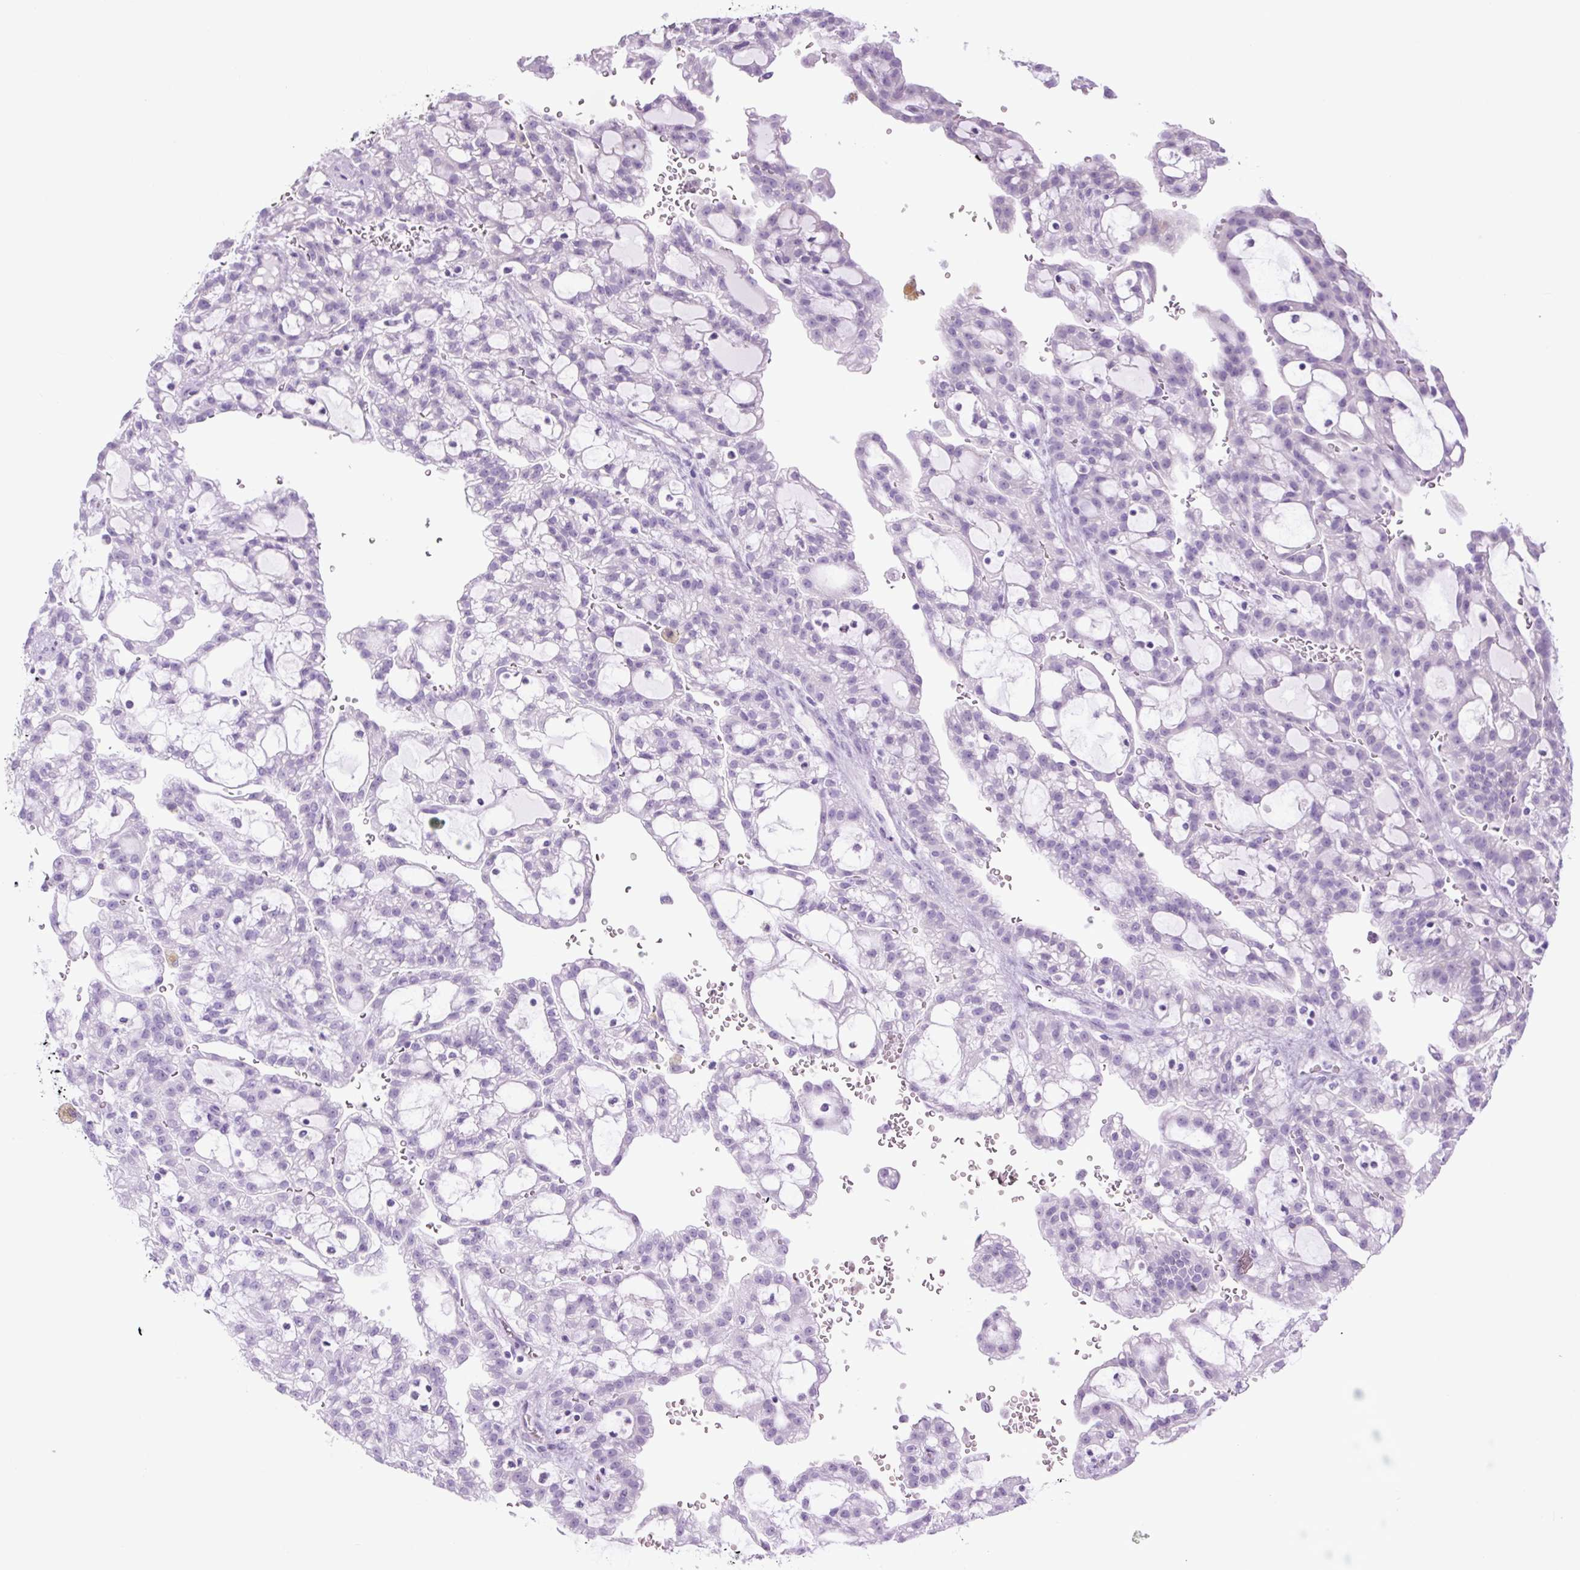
{"staining": {"intensity": "negative", "quantity": "none", "location": "none"}, "tissue": "renal cancer", "cell_type": "Tumor cells", "image_type": "cancer", "snomed": [{"axis": "morphology", "description": "Adenocarcinoma, NOS"}, {"axis": "topography", "description": "Kidney"}], "caption": "Tumor cells show no significant protein expression in renal cancer.", "gene": "TFF2", "patient": {"sex": "male", "age": 63}}